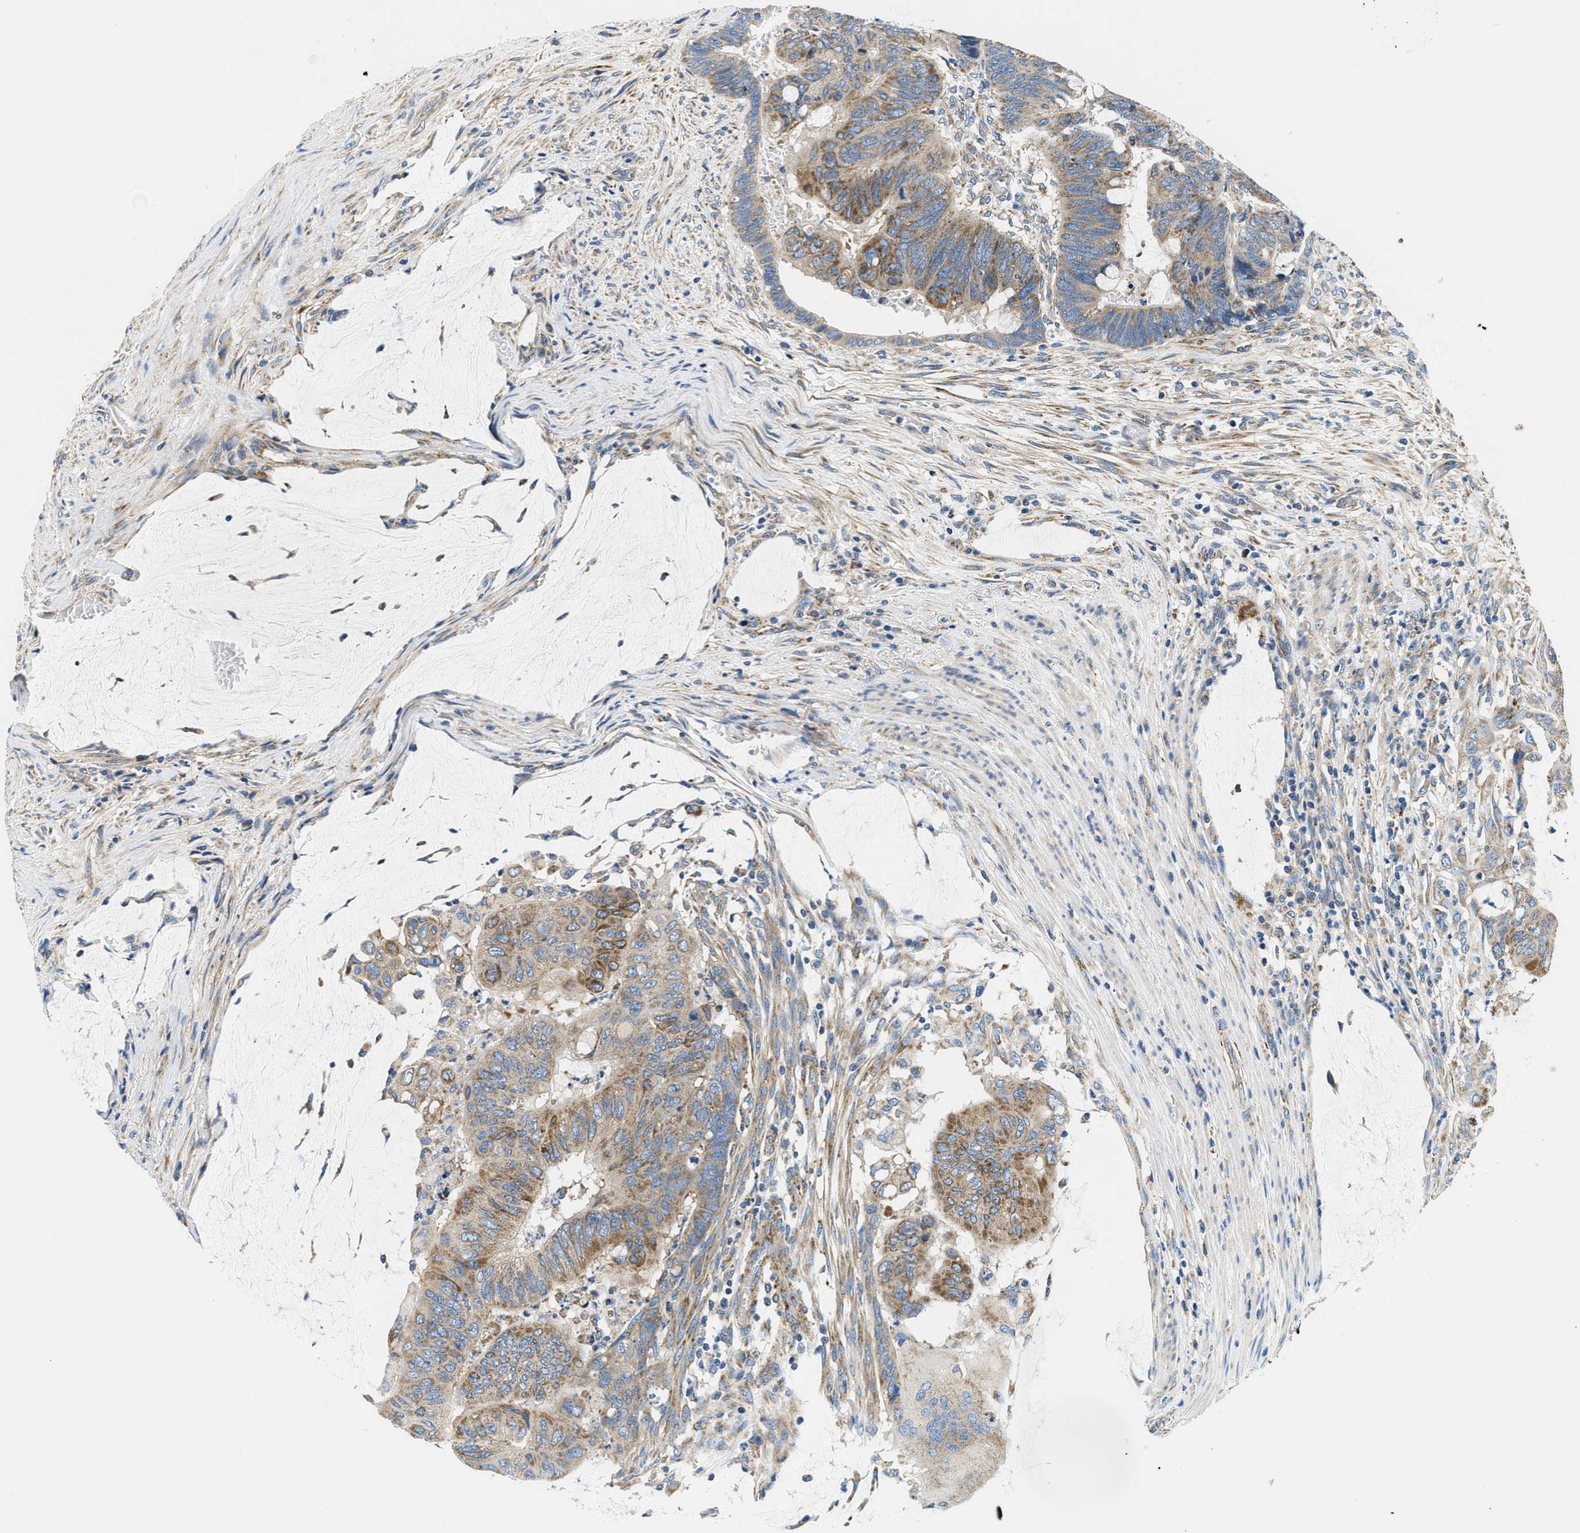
{"staining": {"intensity": "moderate", "quantity": ">75%", "location": "cytoplasmic/membranous"}, "tissue": "colorectal cancer", "cell_type": "Tumor cells", "image_type": "cancer", "snomed": [{"axis": "morphology", "description": "Normal tissue, NOS"}, {"axis": "morphology", "description": "Adenocarcinoma, NOS"}, {"axis": "topography", "description": "Rectum"}], "caption": "Protein staining of adenocarcinoma (colorectal) tissue reveals moderate cytoplasmic/membranous staining in about >75% of tumor cells.", "gene": "SAMD4B", "patient": {"sex": "male", "age": 92}}